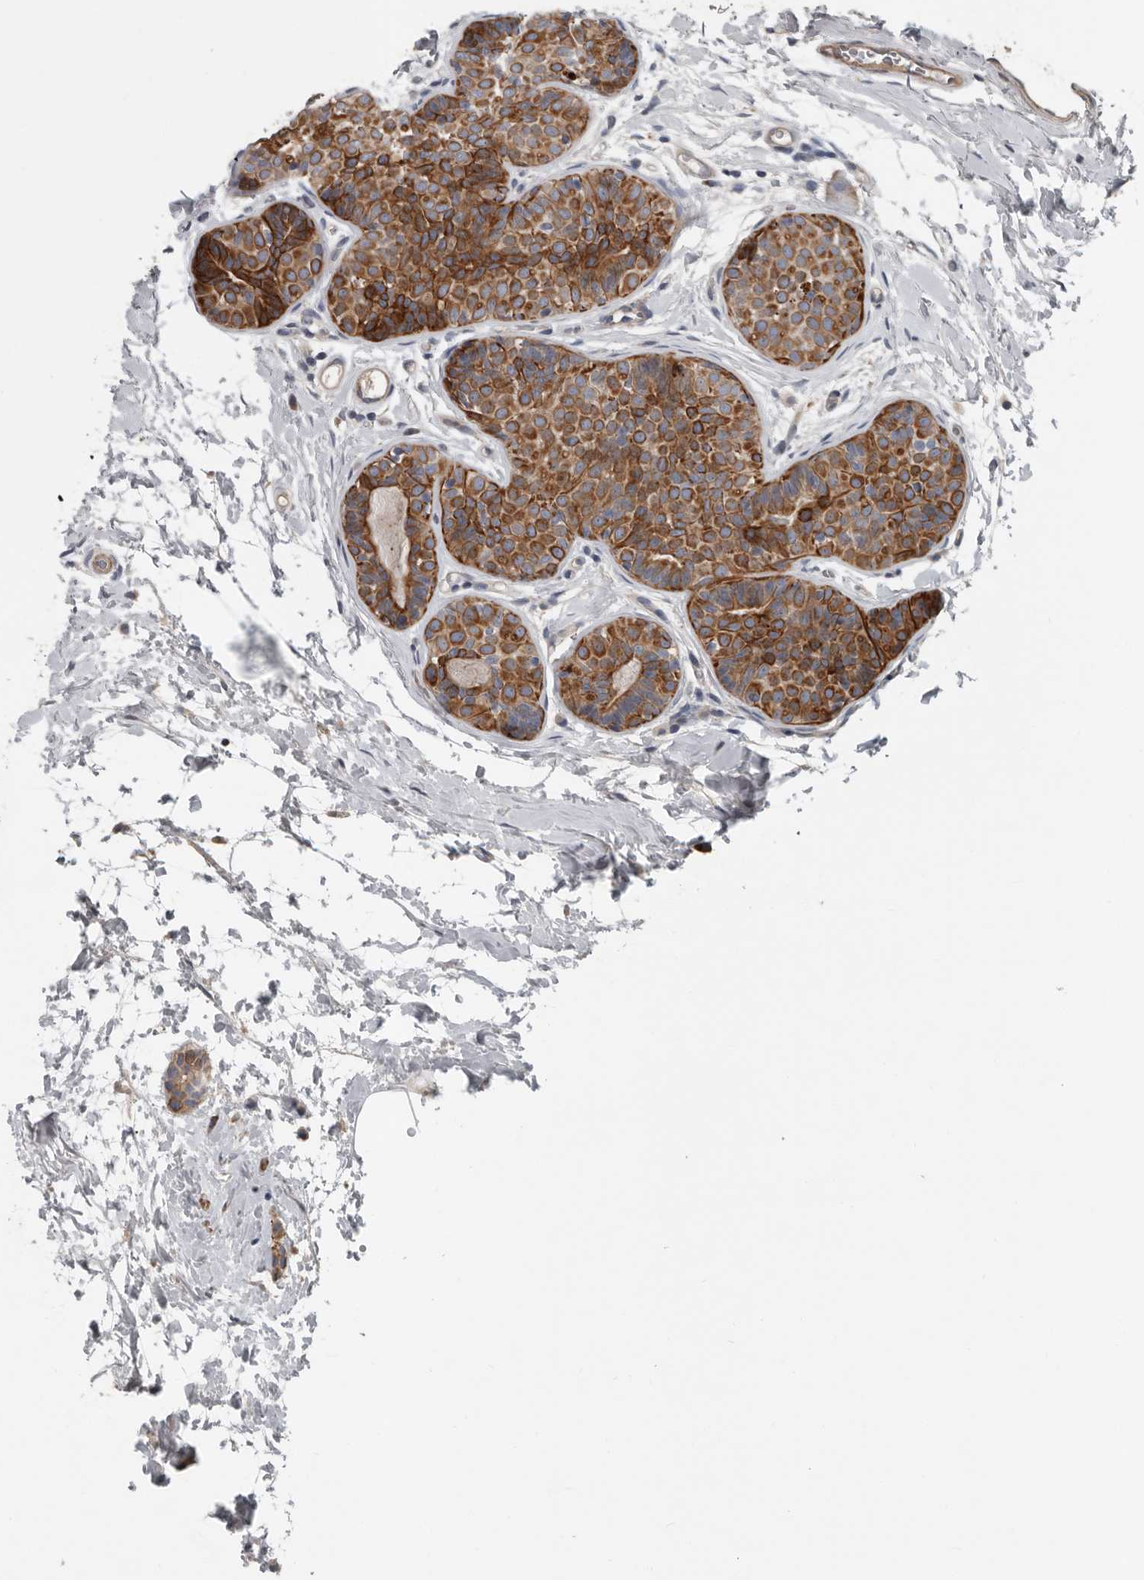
{"staining": {"intensity": "strong", "quantity": ">75%", "location": "cytoplasmic/membranous"}, "tissue": "breast cancer", "cell_type": "Tumor cells", "image_type": "cancer", "snomed": [{"axis": "morphology", "description": "Lobular carcinoma, in situ"}, {"axis": "morphology", "description": "Lobular carcinoma"}, {"axis": "topography", "description": "Breast"}], "caption": "A brown stain labels strong cytoplasmic/membranous expression of a protein in breast cancer tumor cells.", "gene": "DPY19L4", "patient": {"sex": "female", "age": 41}}